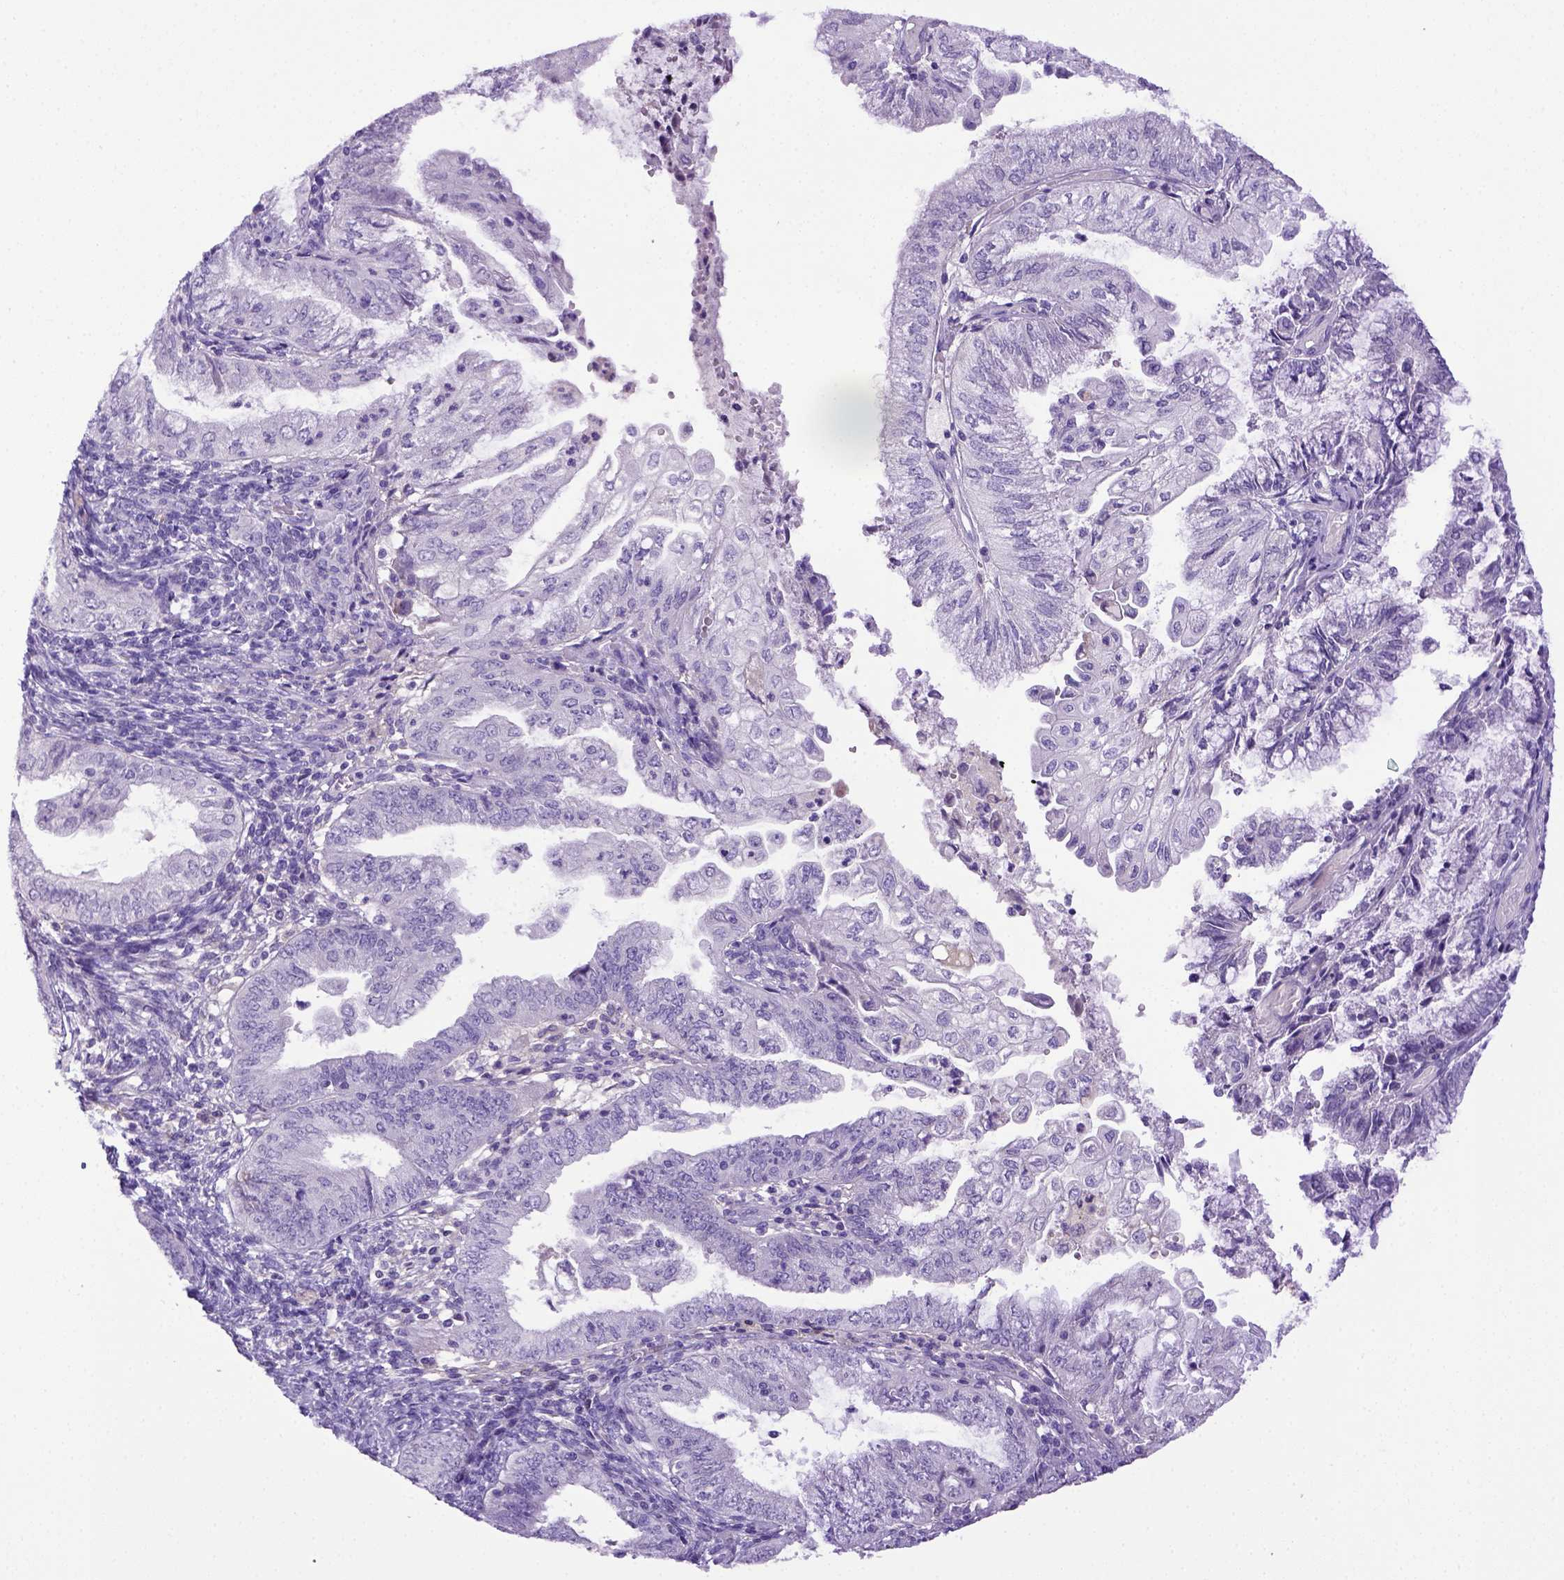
{"staining": {"intensity": "negative", "quantity": "none", "location": "none"}, "tissue": "endometrial cancer", "cell_type": "Tumor cells", "image_type": "cancer", "snomed": [{"axis": "morphology", "description": "Adenocarcinoma, NOS"}, {"axis": "topography", "description": "Endometrium"}], "caption": "Tumor cells show no significant protein expression in endometrial adenocarcinoma. (DAB immunohistochemistry (IHC), high magnification).", "gene": "ITIH4", "patient": {"sex": "female", "age": 55}}